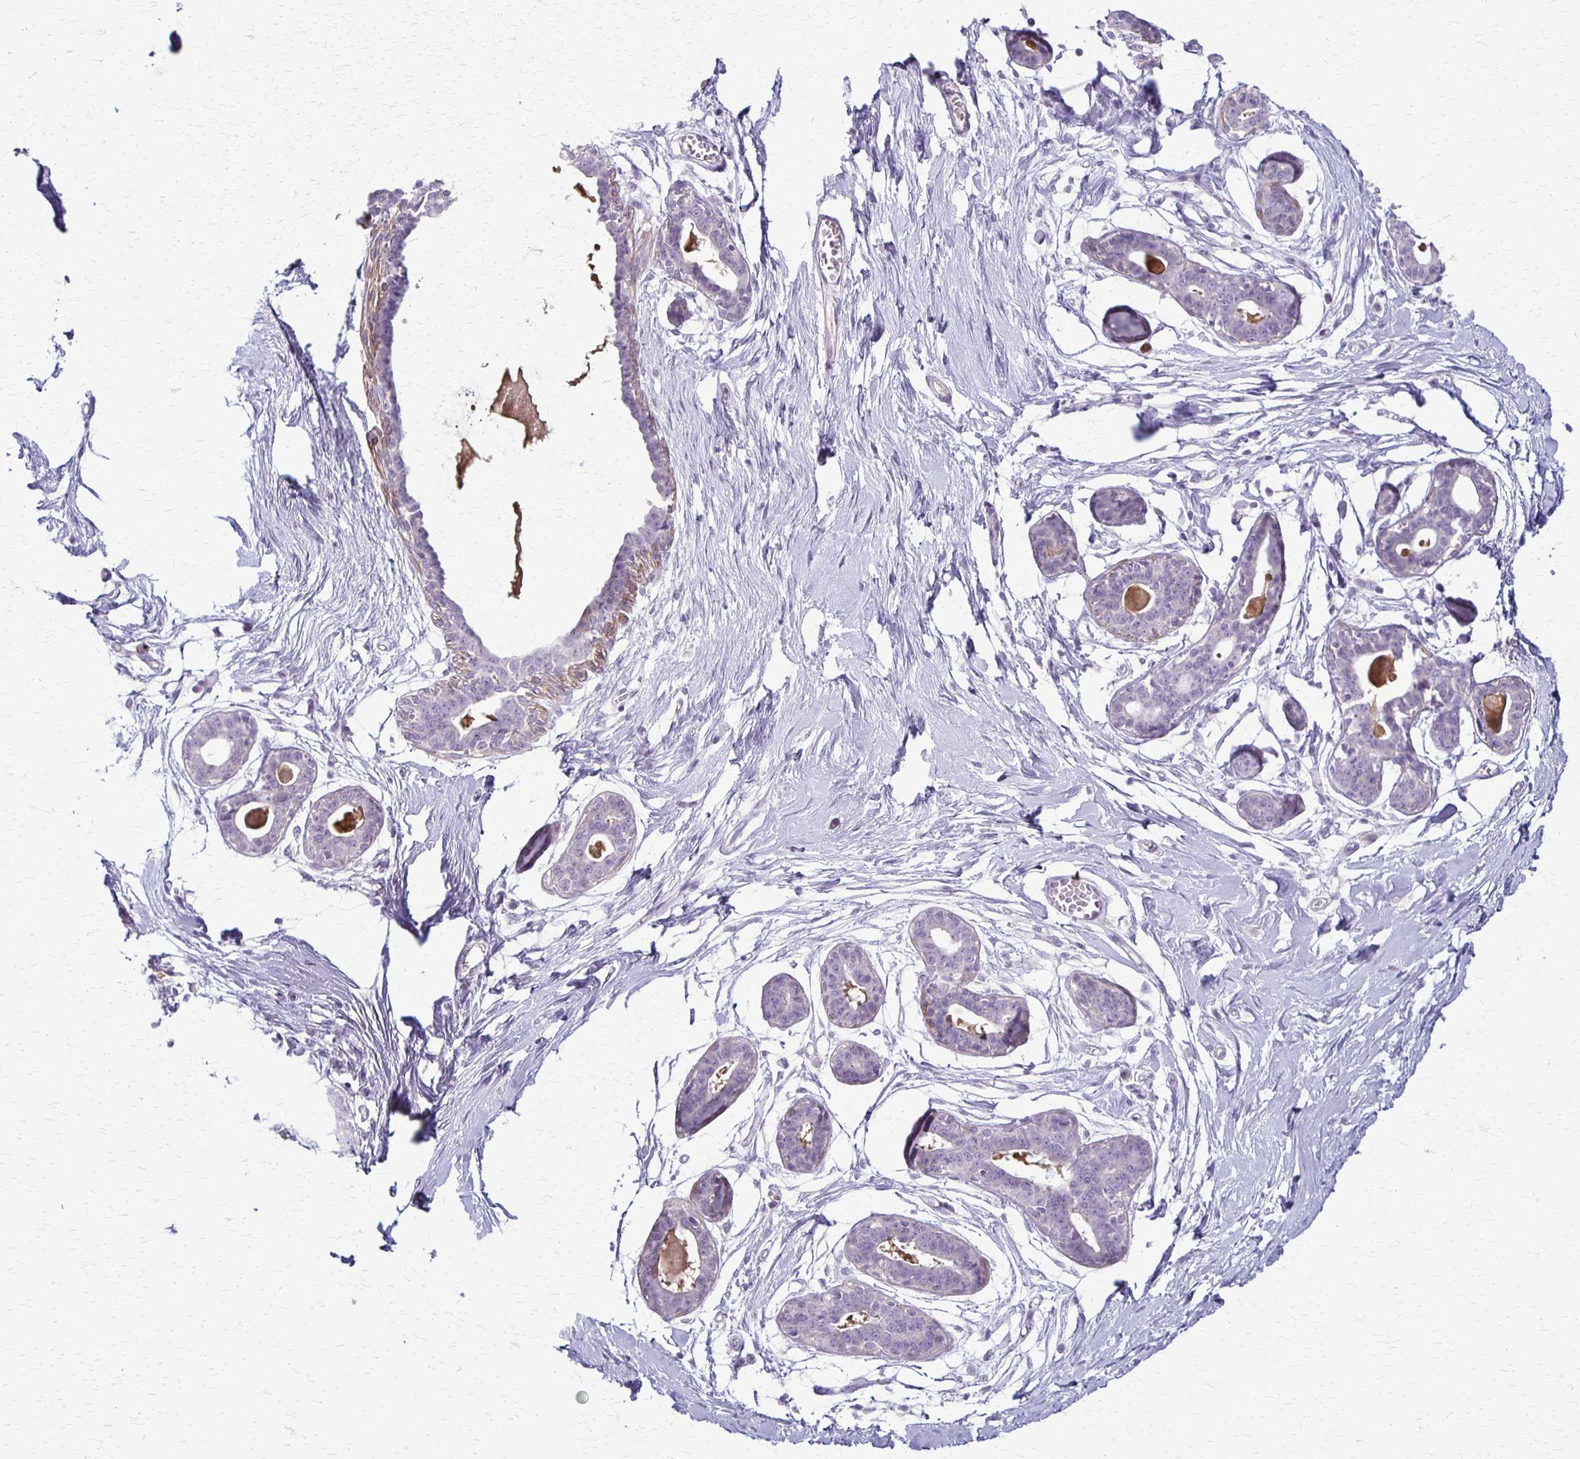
{"staining": {"intensity": "negative", "quantity": "none", "location": "none"}, "tissue": "breast", "cell_type": "Adipocytes", "image_type": "normal", "snomed": [{"axis": "morphology", "description": "Normal tissue, NOS"}, {"axis": "topography", "description": "Breast"}], "caption": "Protein analysis of normal breast reveals no significant expression in adipocytes.", "gene": "SLC35E2B", "patient": {"sex": "female", "age": 45}}